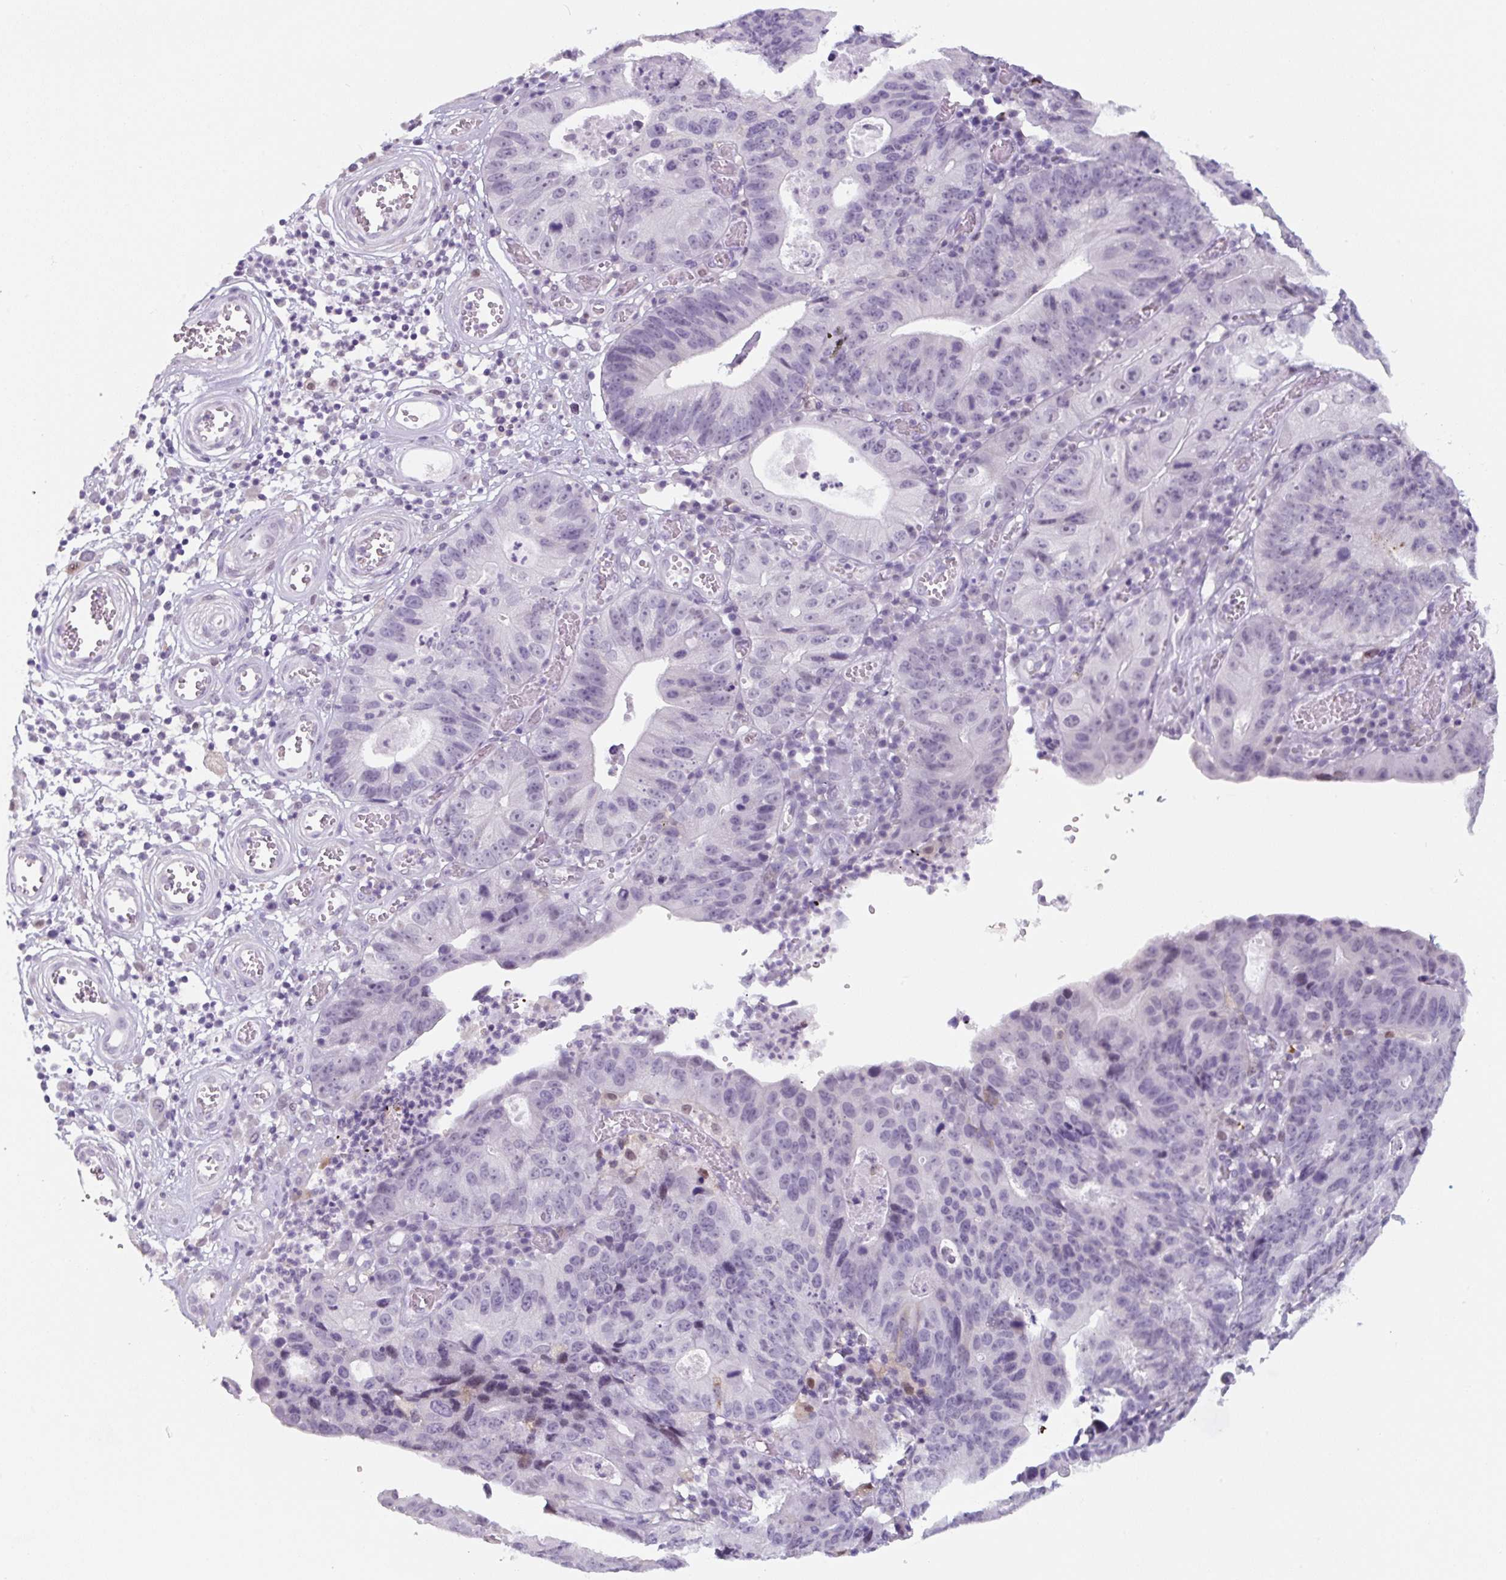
{"staining": {"intensity": "negative", "quantity": "none", "location": "none"}, "tissue": "stomach cancer", "cell_type": "Tumor cells", "image_type": "cancer", "snomed": [{"axis": "morphology", "description": "Adenocarcinoma, NOS"}, {"axis": "topography", "description": "Stomach"}], "caption": "DAB (3,3'-diaminobenzidine) immunohistochemical staining of adenocarcinoma (stomach) demonstrates no significant positivity in tumor cells.", "gene": "TNFRSF8", "patient": {"sex": "male", "age": 59}}